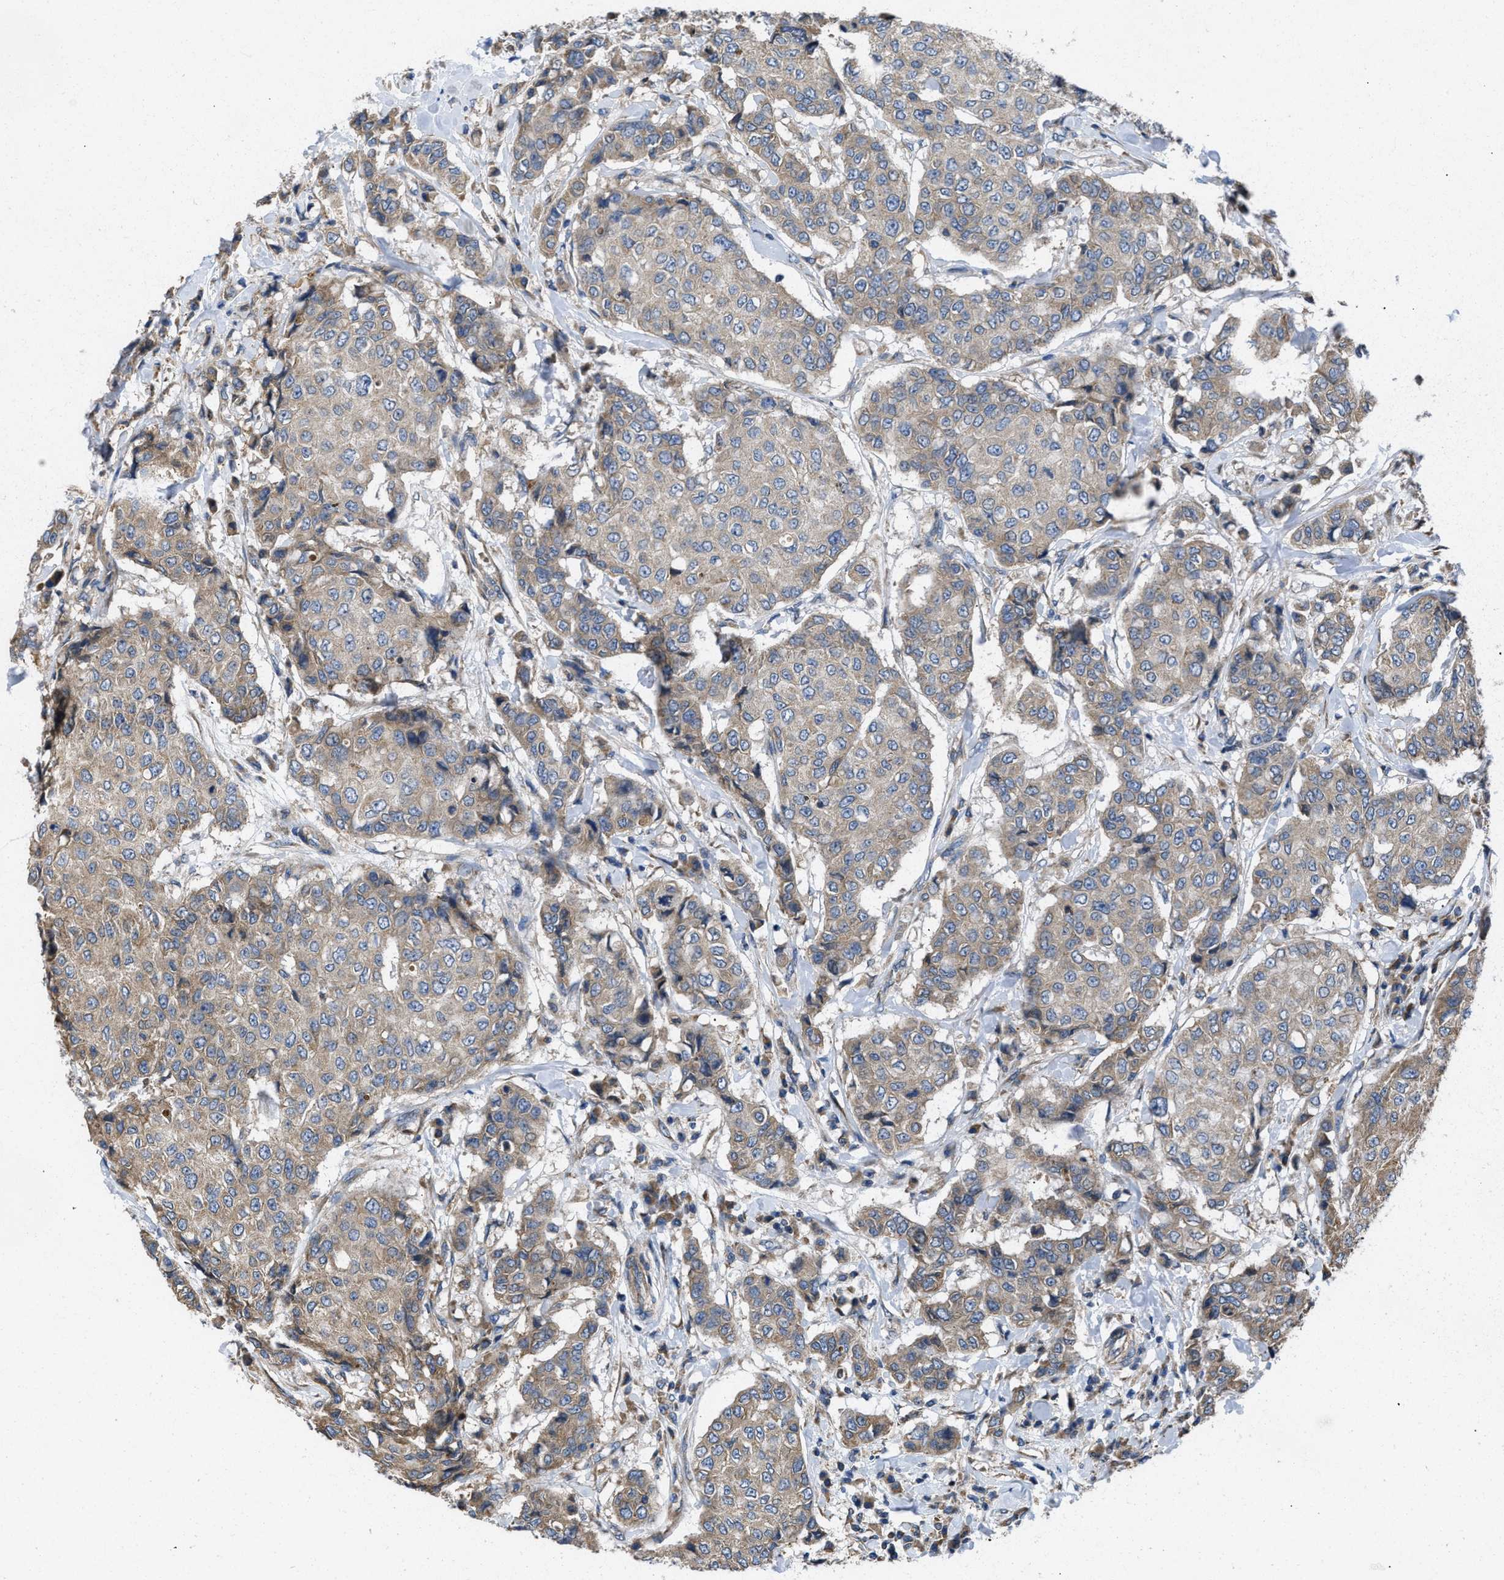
{"staining": {"intensity": "weak", "quantity": ">75%", "location": "cytoplasmic/membranous"}, "tissue": "breast cancer", "cell_type": "Tumor cells", "image_type": "cancer", "snomed": [{"axis": "morphology", "description": "Duct carcinoma"}, {"axis": "topography", "description": "Breast"}], "caption": "Protein expression analysis of breast intraductal carcinoma reveals weak cytoplasmic/membranous staining in approximately >75% of tumor cells.", "gene": "CEP128", "patient": {"sex": "female", "age": 27}}